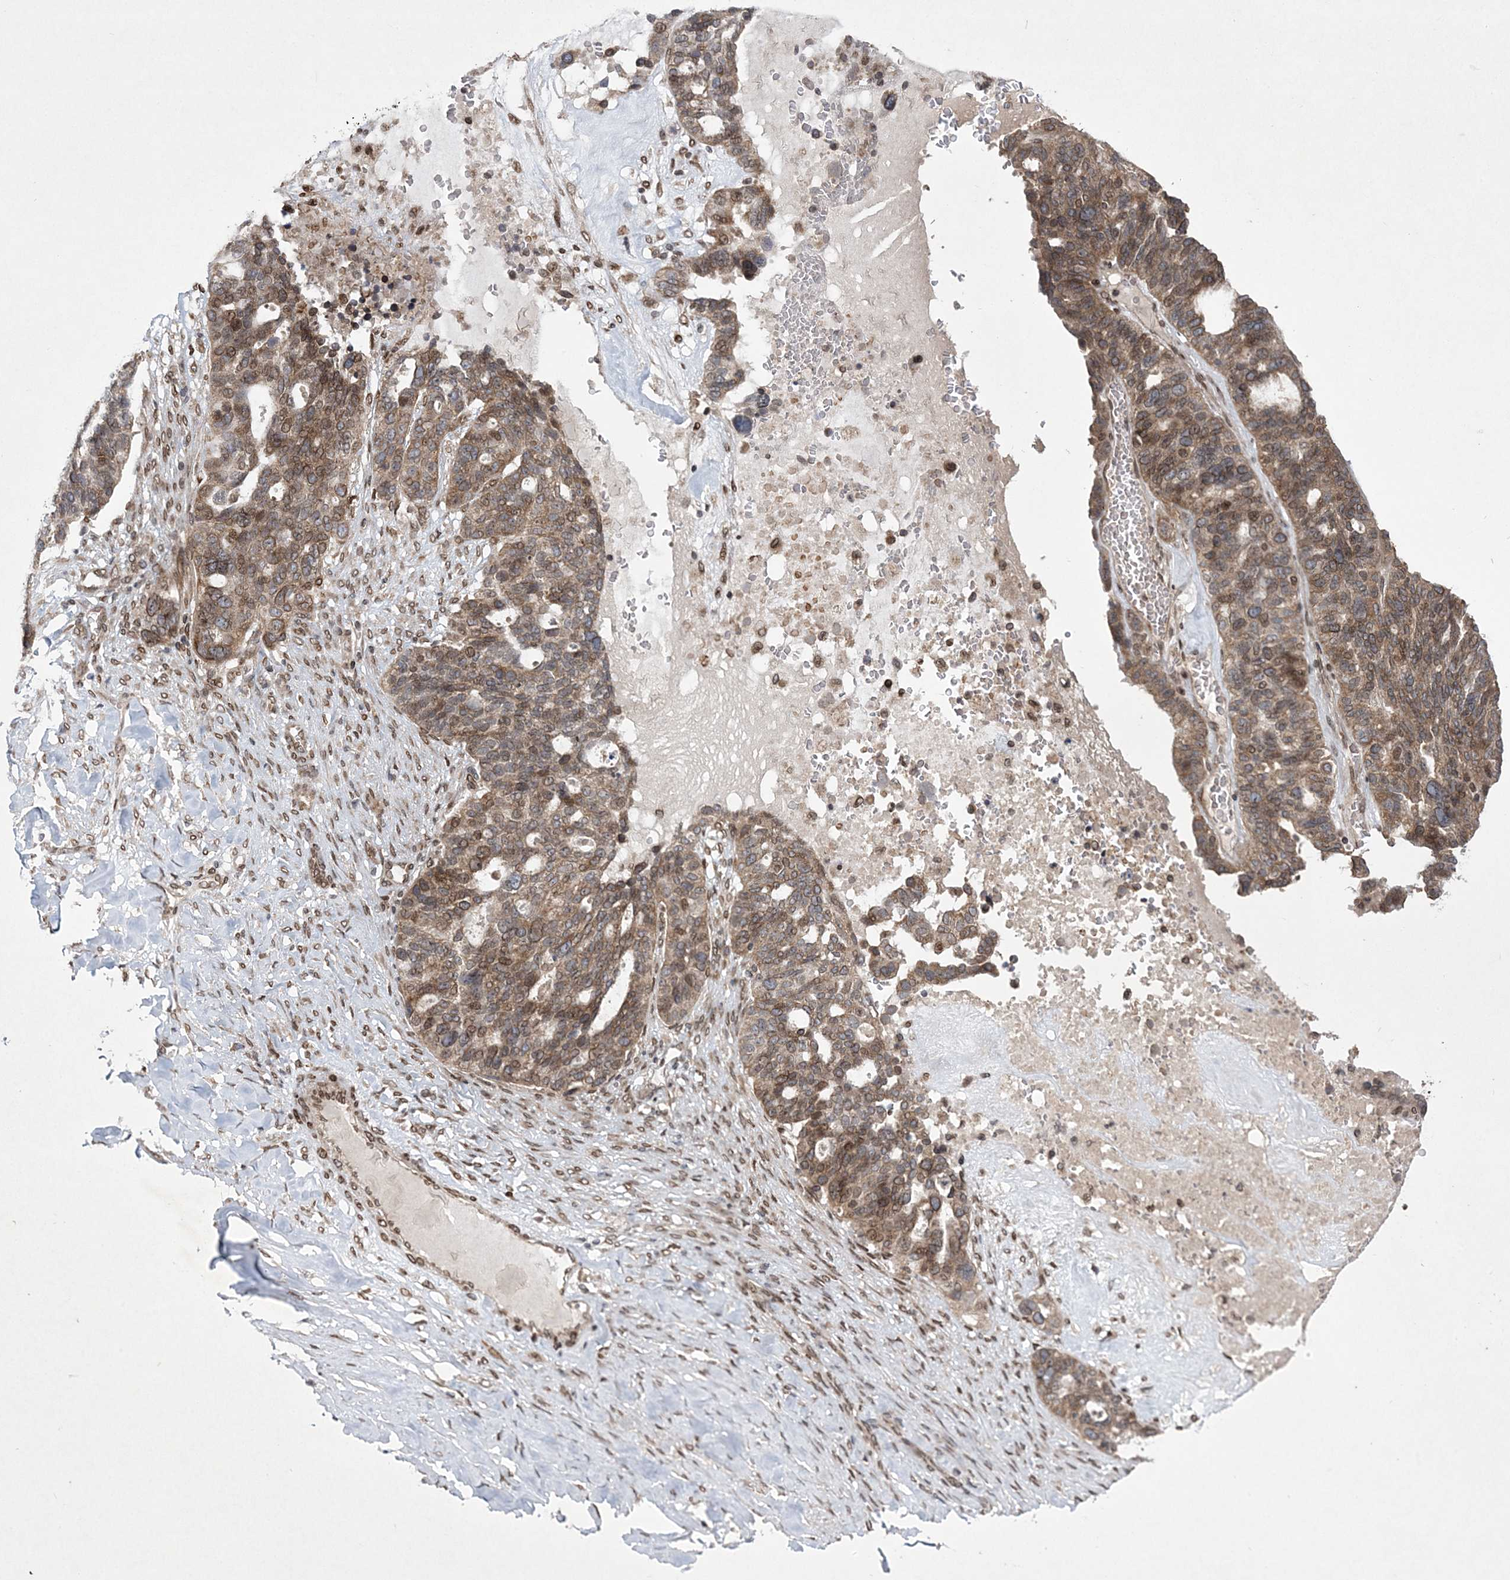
{"staining": {"intensity": "moderate", "quantity": "25%-75%", "location": "cytoplasmic/membranous,nuclear"}, "tissue": "ovarian cancer", "cell_type": "Tumor cells", "image_type": "cancer", "snomed": [{"axis": "morphology", "description": "Cystadenocarcinoma, serous, NOS"}, {"axis": "topography", "description": "Ovary"}], "caption": "Immunohistochemistry (IHC) staining of ovarian serous cystadenocarcinoma, which reveals medium levels of moderate cytoplasmic/membranous and nuclear staining in approximately 25%-75% of tumor cells indicating moderate cytoplasmic/membranous and nuclear protein staining. The staining was performed using DAB (3,3'-diaminobenzidine) (brown) for protein detection and nuclei were counterstained in hematoxylin (blue).", "gene": "DNAJC27", "patient": {"sex": "female", "age": 59}}